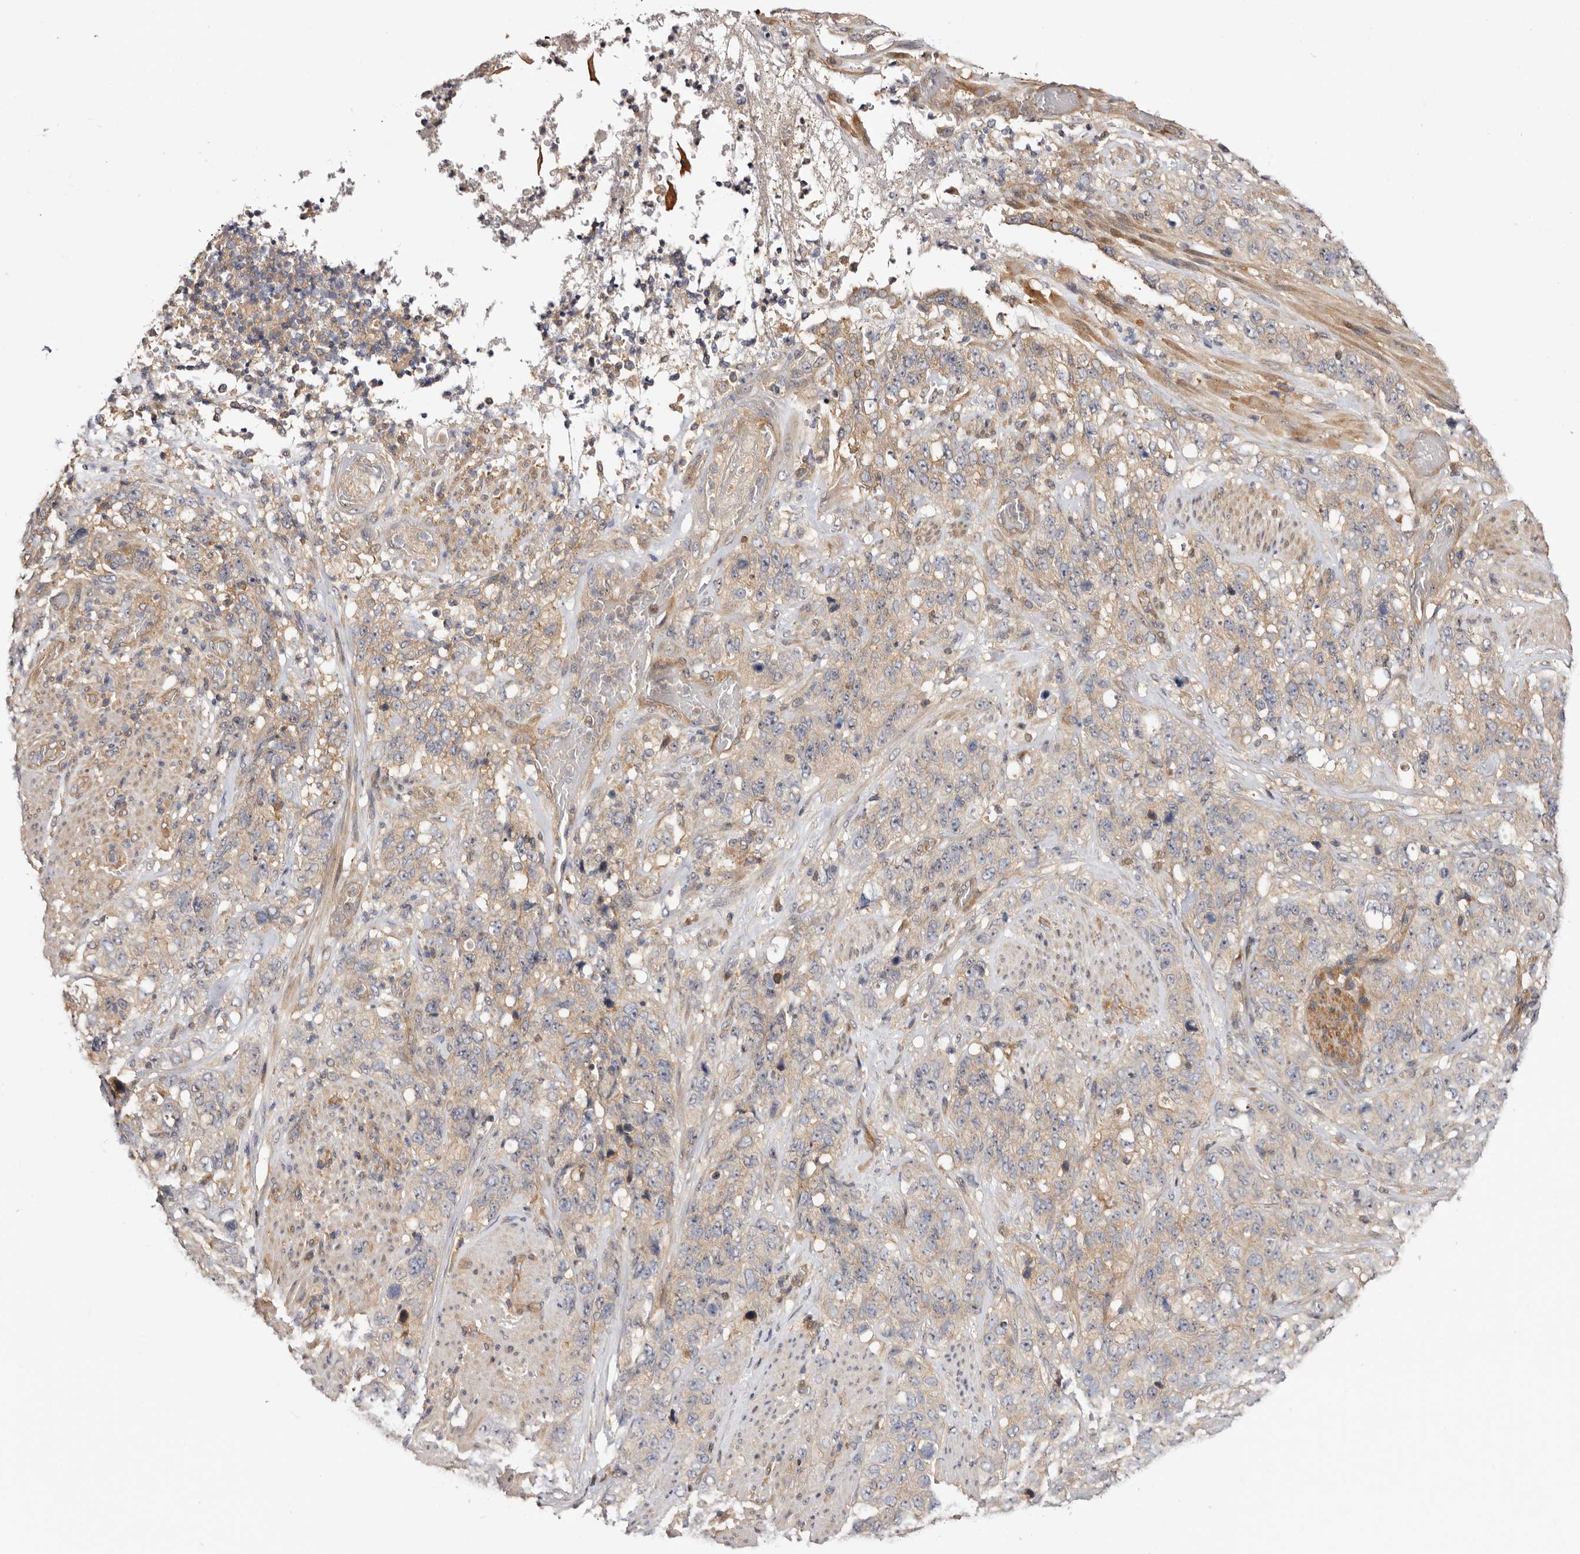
{"staining": {"intensity": "weak", "quantity": "25%-75%", "location": "cytoplasmic/membranous,nuclear"}, "tissue": "stomach cancer", "cell_type": "Tumor cells", "image_type": "cancer", "snomed": [{"axis": "morphology", "description": "Adenocarcinoma, NOS"}, {"axis": "topography", "description": "Stomach"}], "caption": "Human stomach cancer stained with a brown dye demonstrates weak cytoplasmic/membranous and nuclear positive expression in about 25%-75% of tumor cells.", "gene": "PANK4", "patient": {"sex": "male", "age": 48}}